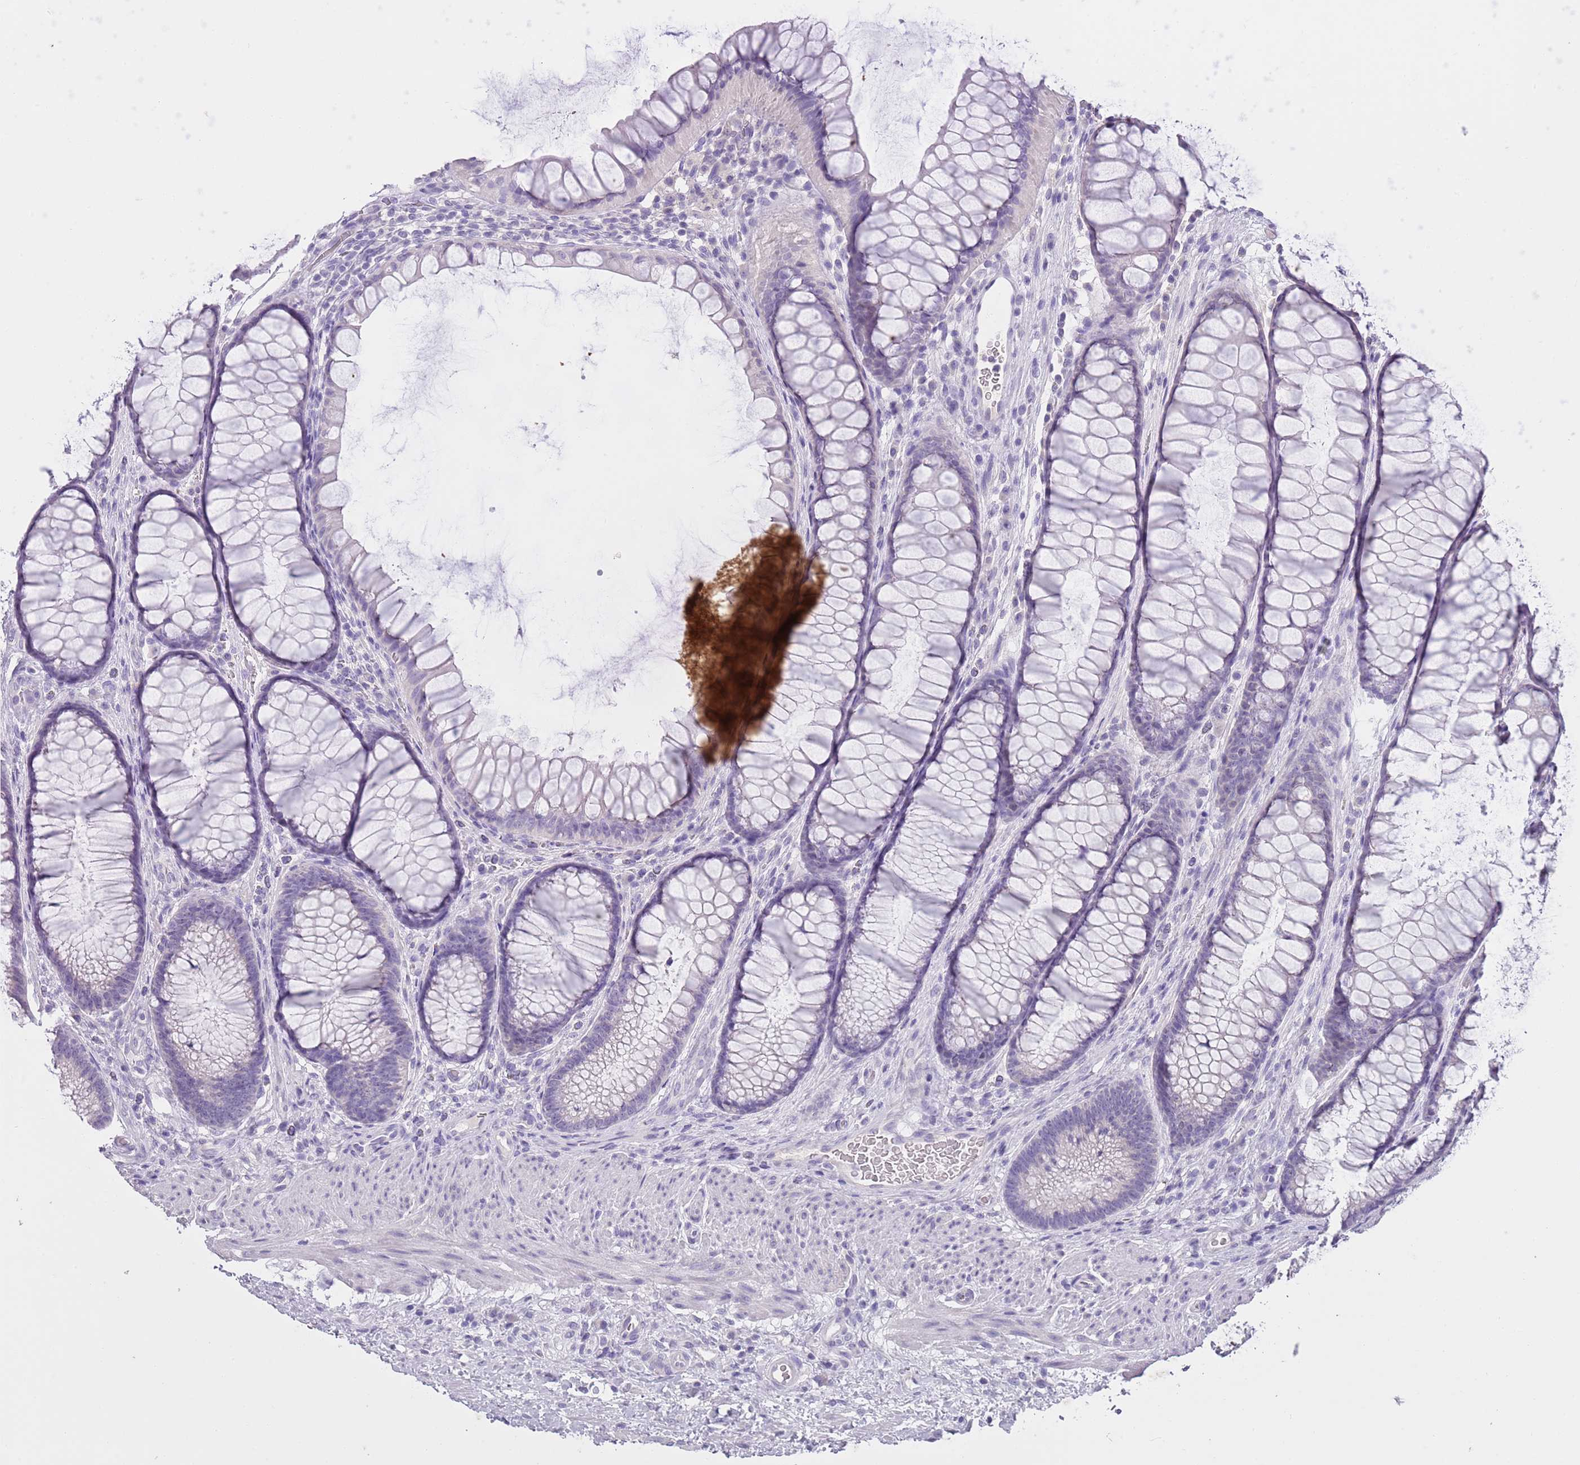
{"staining": {"intensity": "negative", "quantity": "none", "location": "none"}, "tissue": "colon", "cell_type": "Endothelial cells", "image_type": "normal", "snomed": [{"axis": "morphology", "description": "Normal tissue, NOS"}, {"axis": "topography", "description": "Colon"}], "caption": "There is no significant positivity in endothelial cells of colon. (Stains: DAB (3,3'-diaminobenzidine) immunohistochemistry with hematoxylin counter stain, Microscopy: brightfield microscopy at high magnification).", "gene": "SLC35E3", "patient": {"sex": "female", "age": 82}}